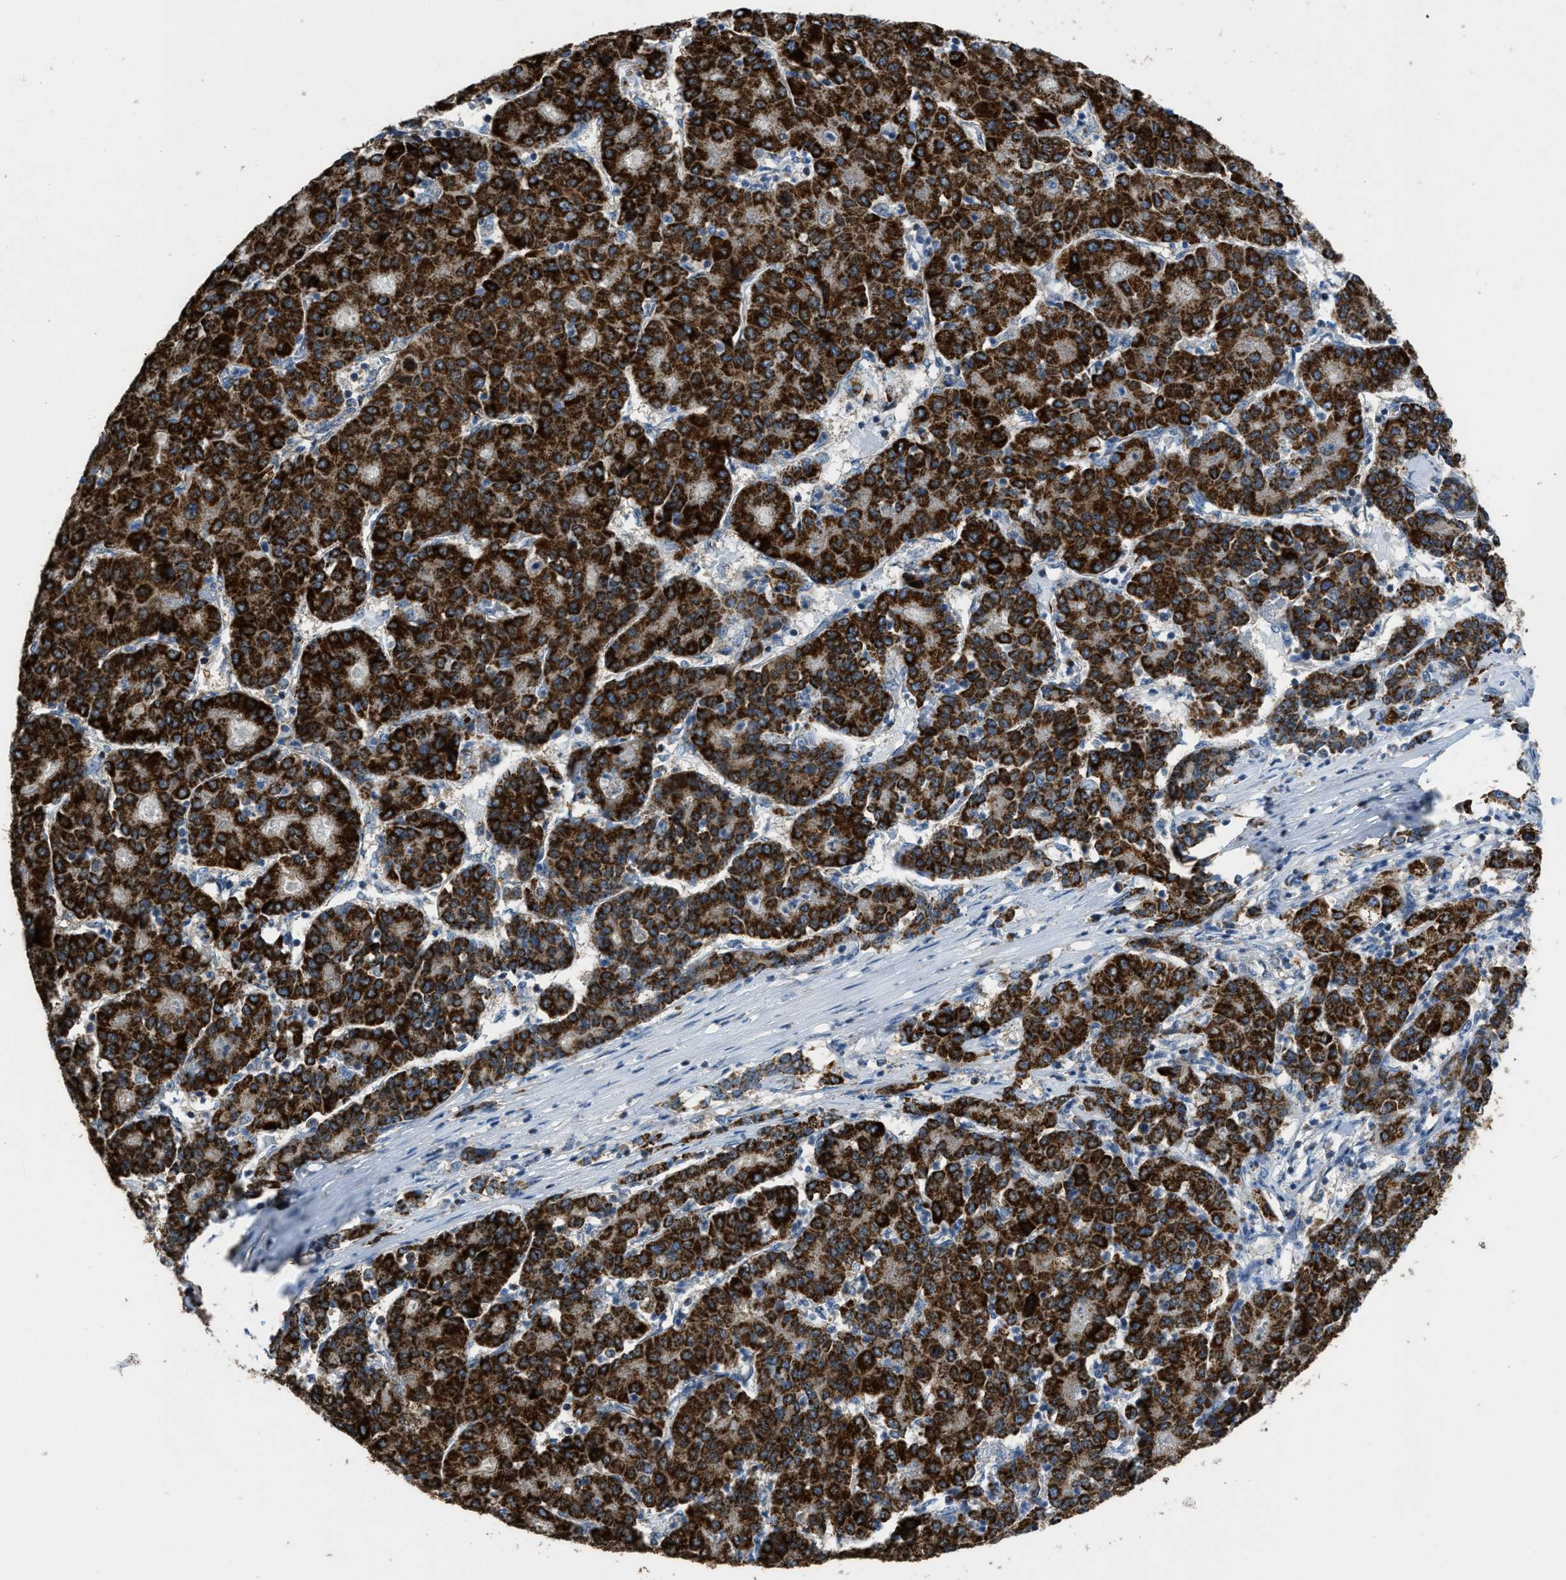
{"staining": {"intensity": "strong", "quantity": ">75%", "location": "cytoplasmic/membranous"}, "tissue": "liver cancer", "cell_type": "Tumor cells", "image_type": "cancer", "snomed": [{"axis": "morphology", "description": "Carcinoma, Hepatocellular, NOS"}, {"axis": "topography", "description": "Liver"}], "caption": "Tumor cells demonstrate high levels of strong cytoplasmic/membranous staining in approximately >75% of cells in human liver cancer.", "gene": "ETFB", "patient": {"sex": "male", "age": 65}}